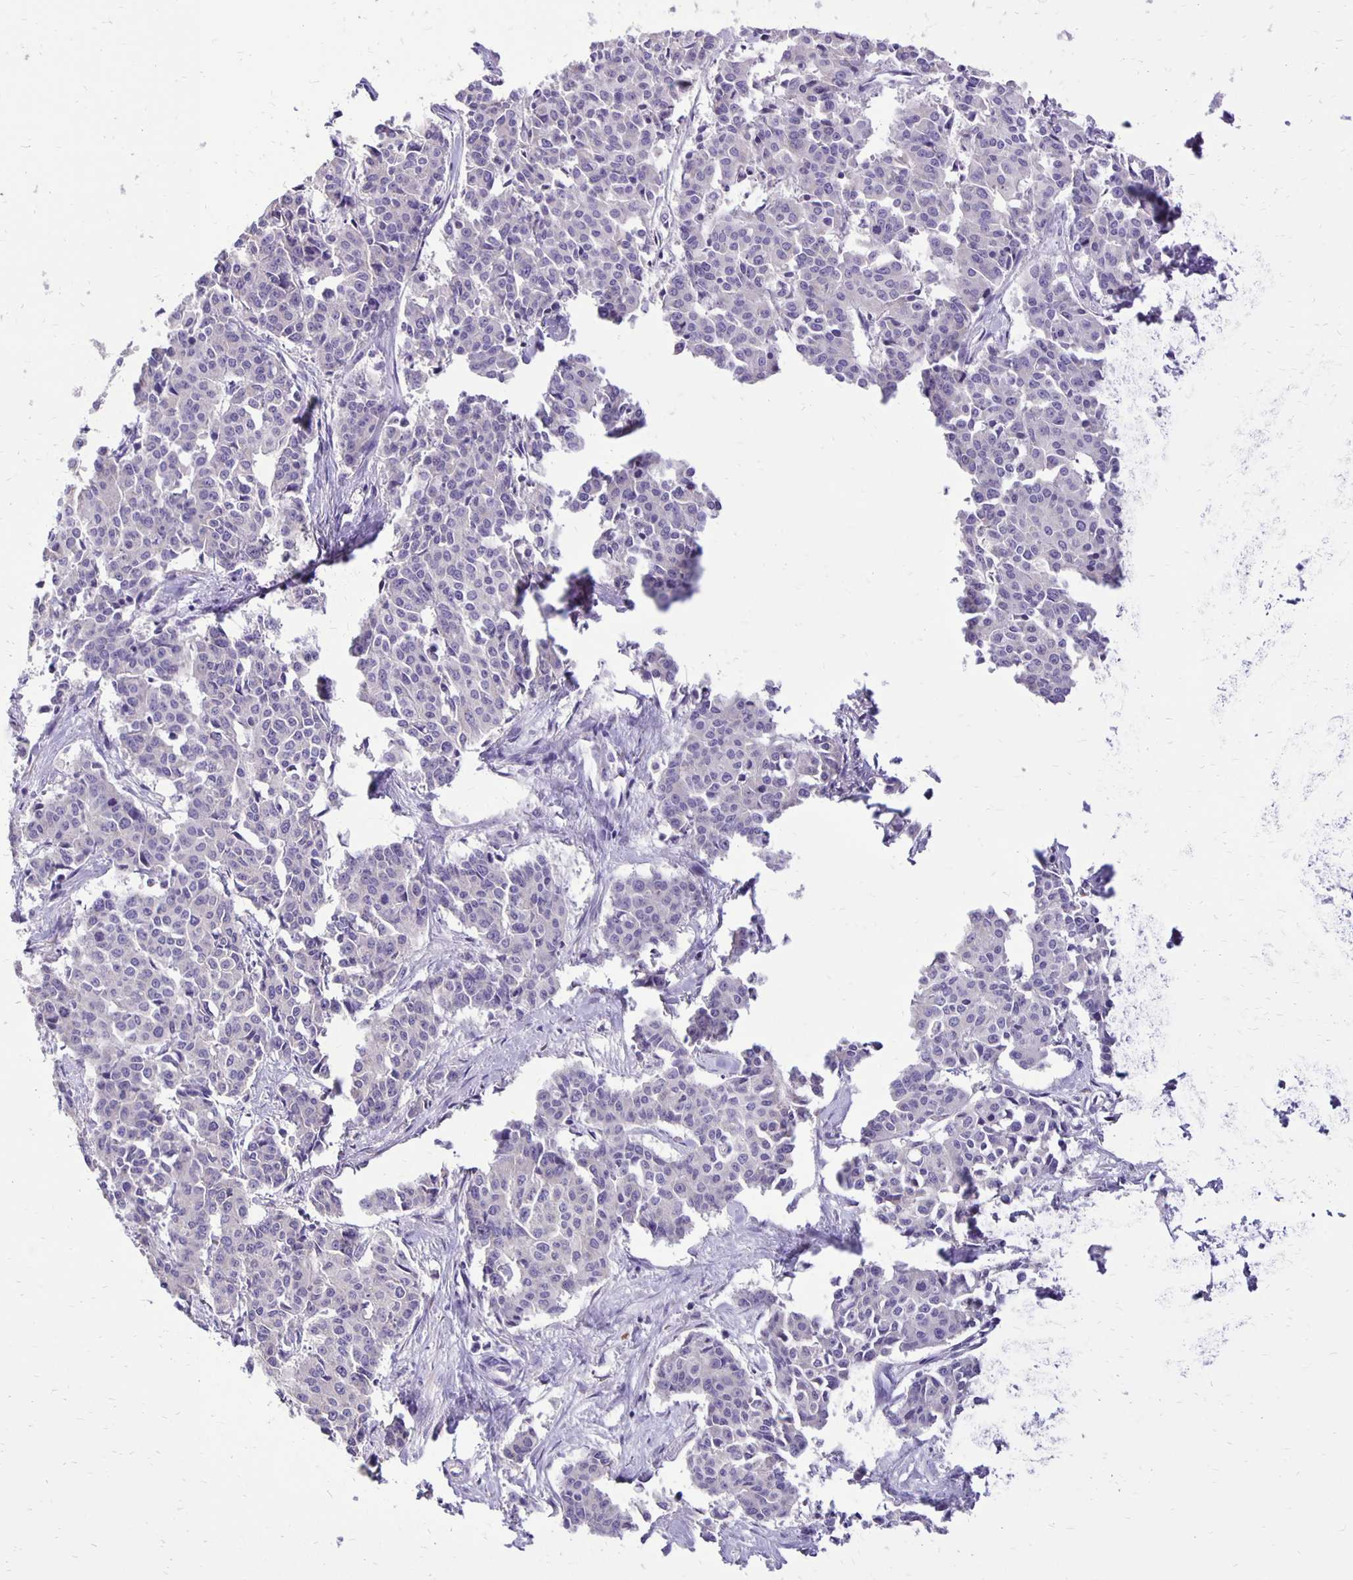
{"staining": {"intensity": "negative", "quantity": "none", "location": "none"}, "tissue": "cervical cancer", "cell_type": "Tumor cells", "image_type": "cancer", "snomed": [{"axis": "morphology", "description": "Squamous cell carcinoma, NOS"}, {"axis": "topography", "description": "Cervix"}], "caption": "A high-resolution histopathology image shows immunohistochemistry staining of cervical cancer (squamous cell carcinoma), which reveals no significant staining in tumor cells.", "gene": "ANKRD45", "patient": {"sex": "female", "age": 28}}